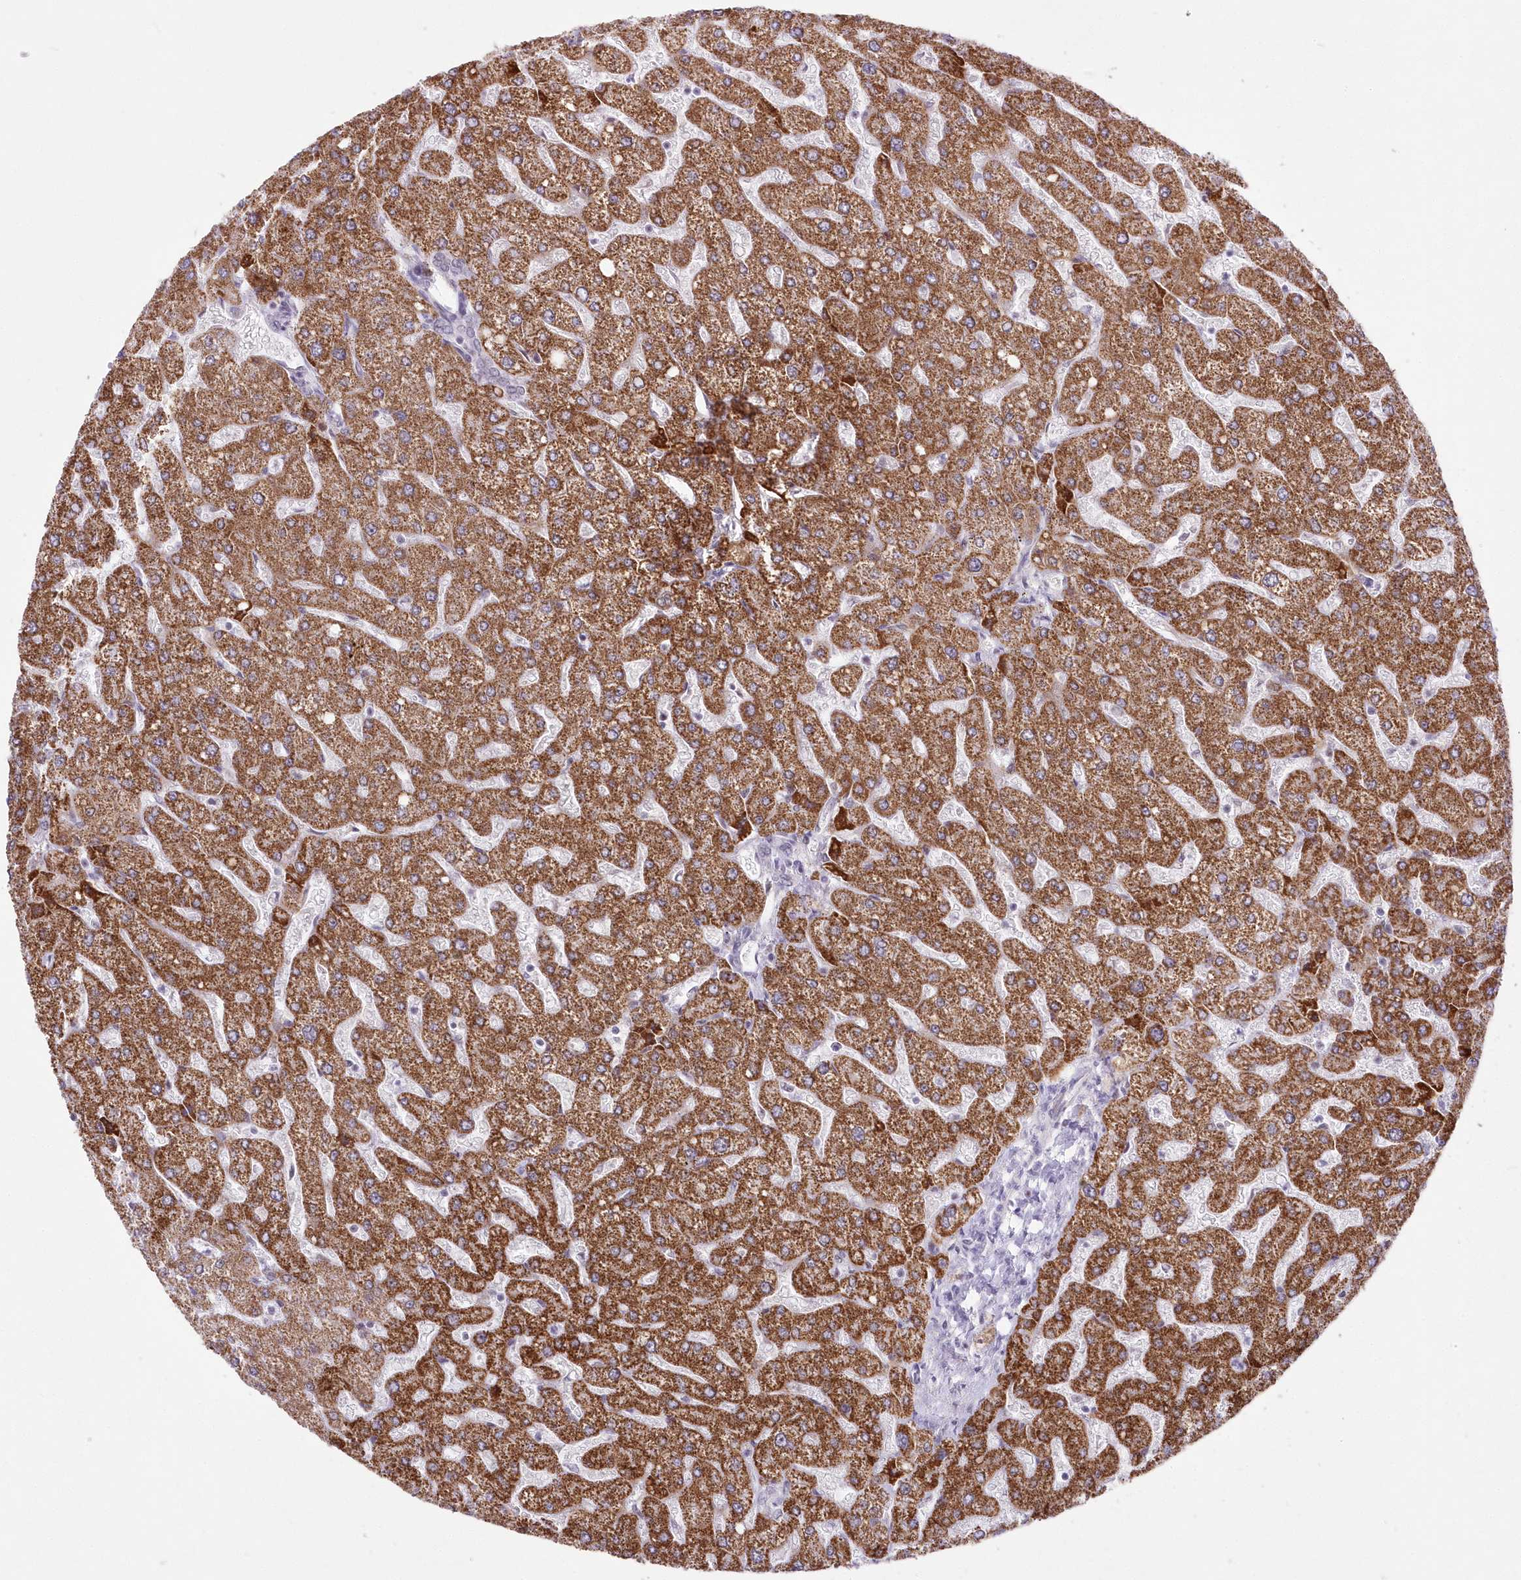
{"staining": {"intensity": "negative", "quantity": "none", "location": "none"}, "tissue": "liver", "cell_type": "Cholangiocytes", "image_type": "normal", "snomed": [{"axis": "morphology", "description": "Normal tissue, NOS"}, {"axis": "topography", "description": "Liver"}], "caption": "The image shows no significant positivity in cholangiocytes of liver. The staining is performed using DAB brown chromogen with nuclei counter-stained in using hematoxylin.", "gene": "NSUN2", "patient": {"sex": "male", "age": 55}}